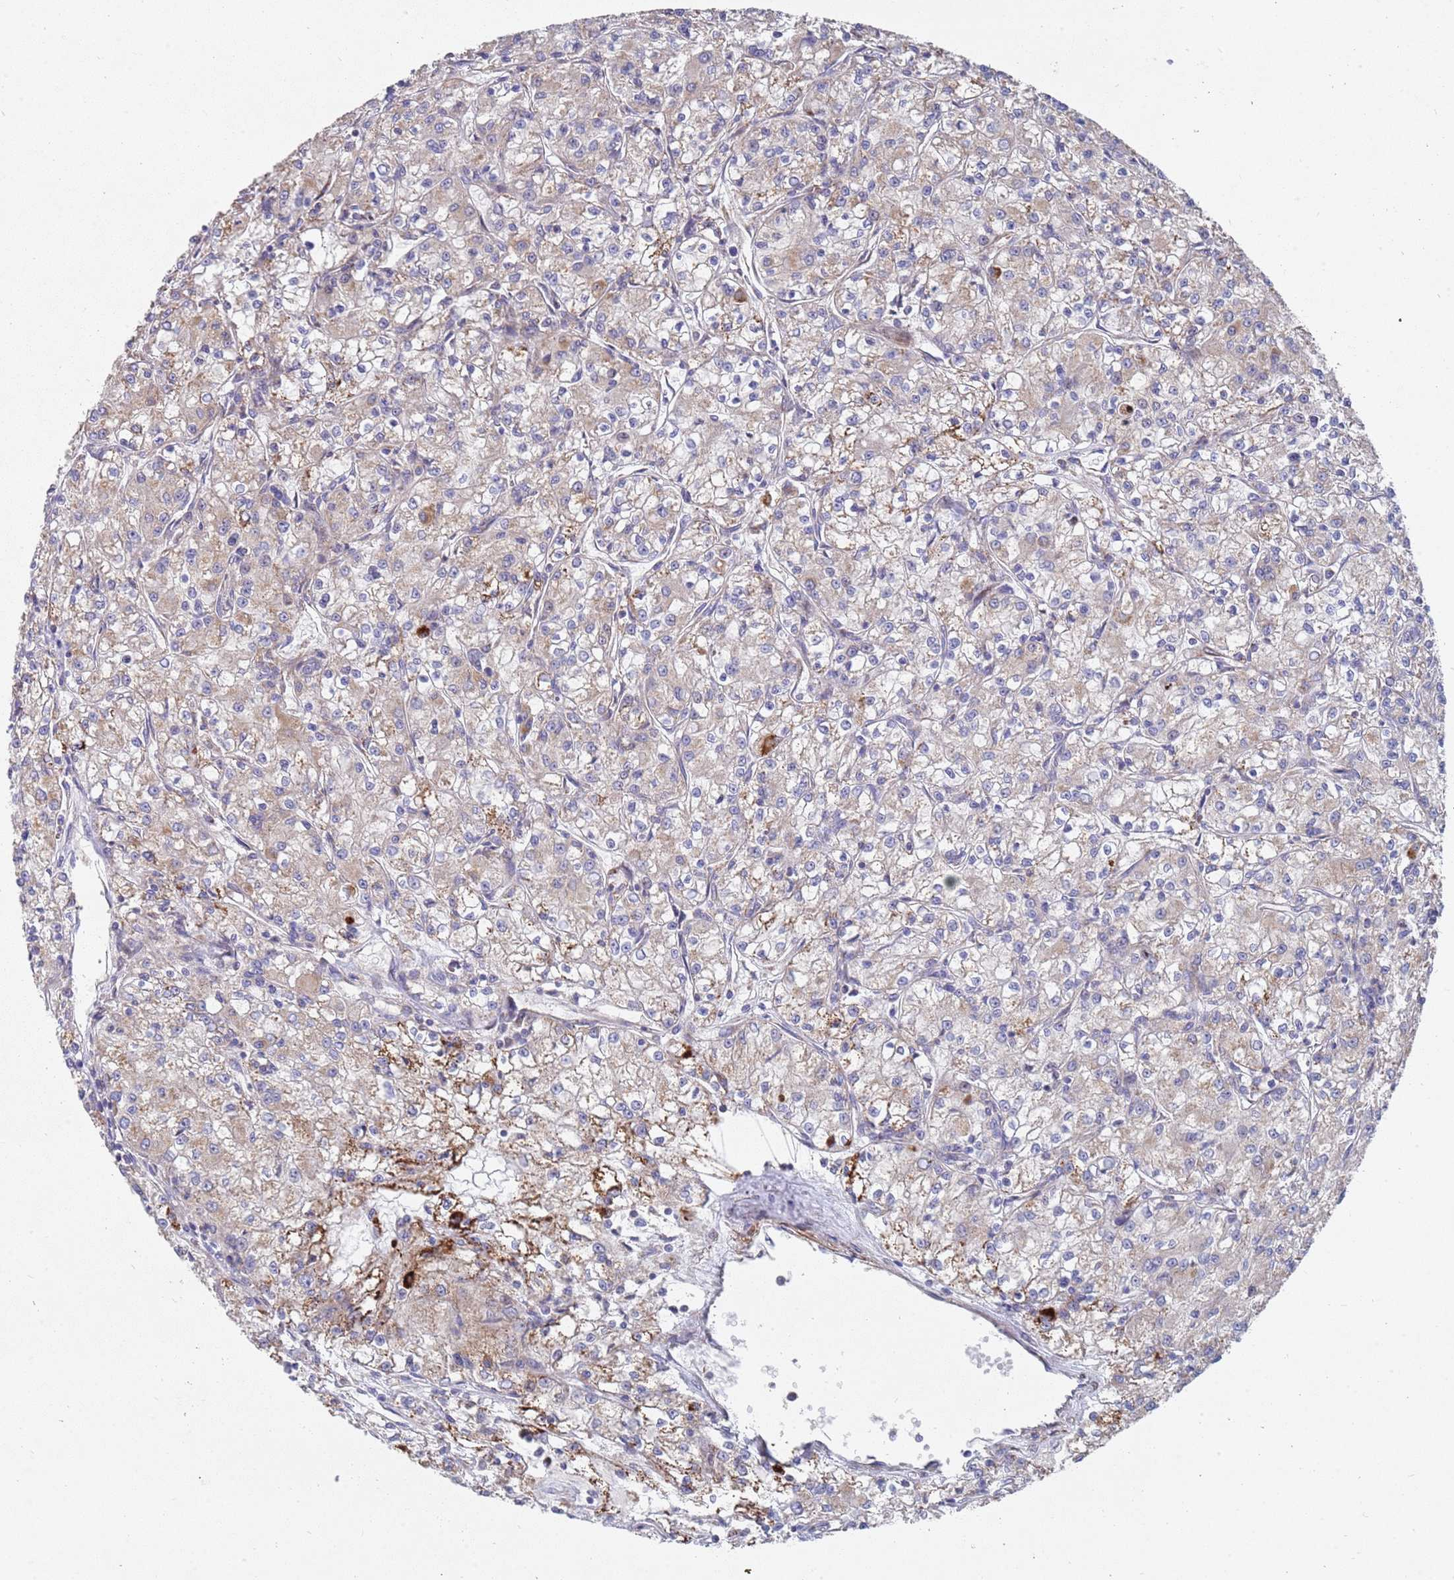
{"staining": {"intensity": "moderate", "quantity": "<25%", "location": "cytoplasmic/membranous"}, "tissue": "renal cancer", "cell_type": "Tumor cells", "image_type": "cancer", "snomed": [{"axis": "morphology", "description": "Adenocarcinoma, NOS"}, {"axis": "topography", "description": "Kidney"}], "caption": "Adenocarcinoma (renal) was stained to show a protein in brown. There is low levels of moderate cytoplasmic/membranous expression in approximately <25% of tumor cells.", "gene": "WDFY3", "patient": {"sex": "female", "age": 59}}